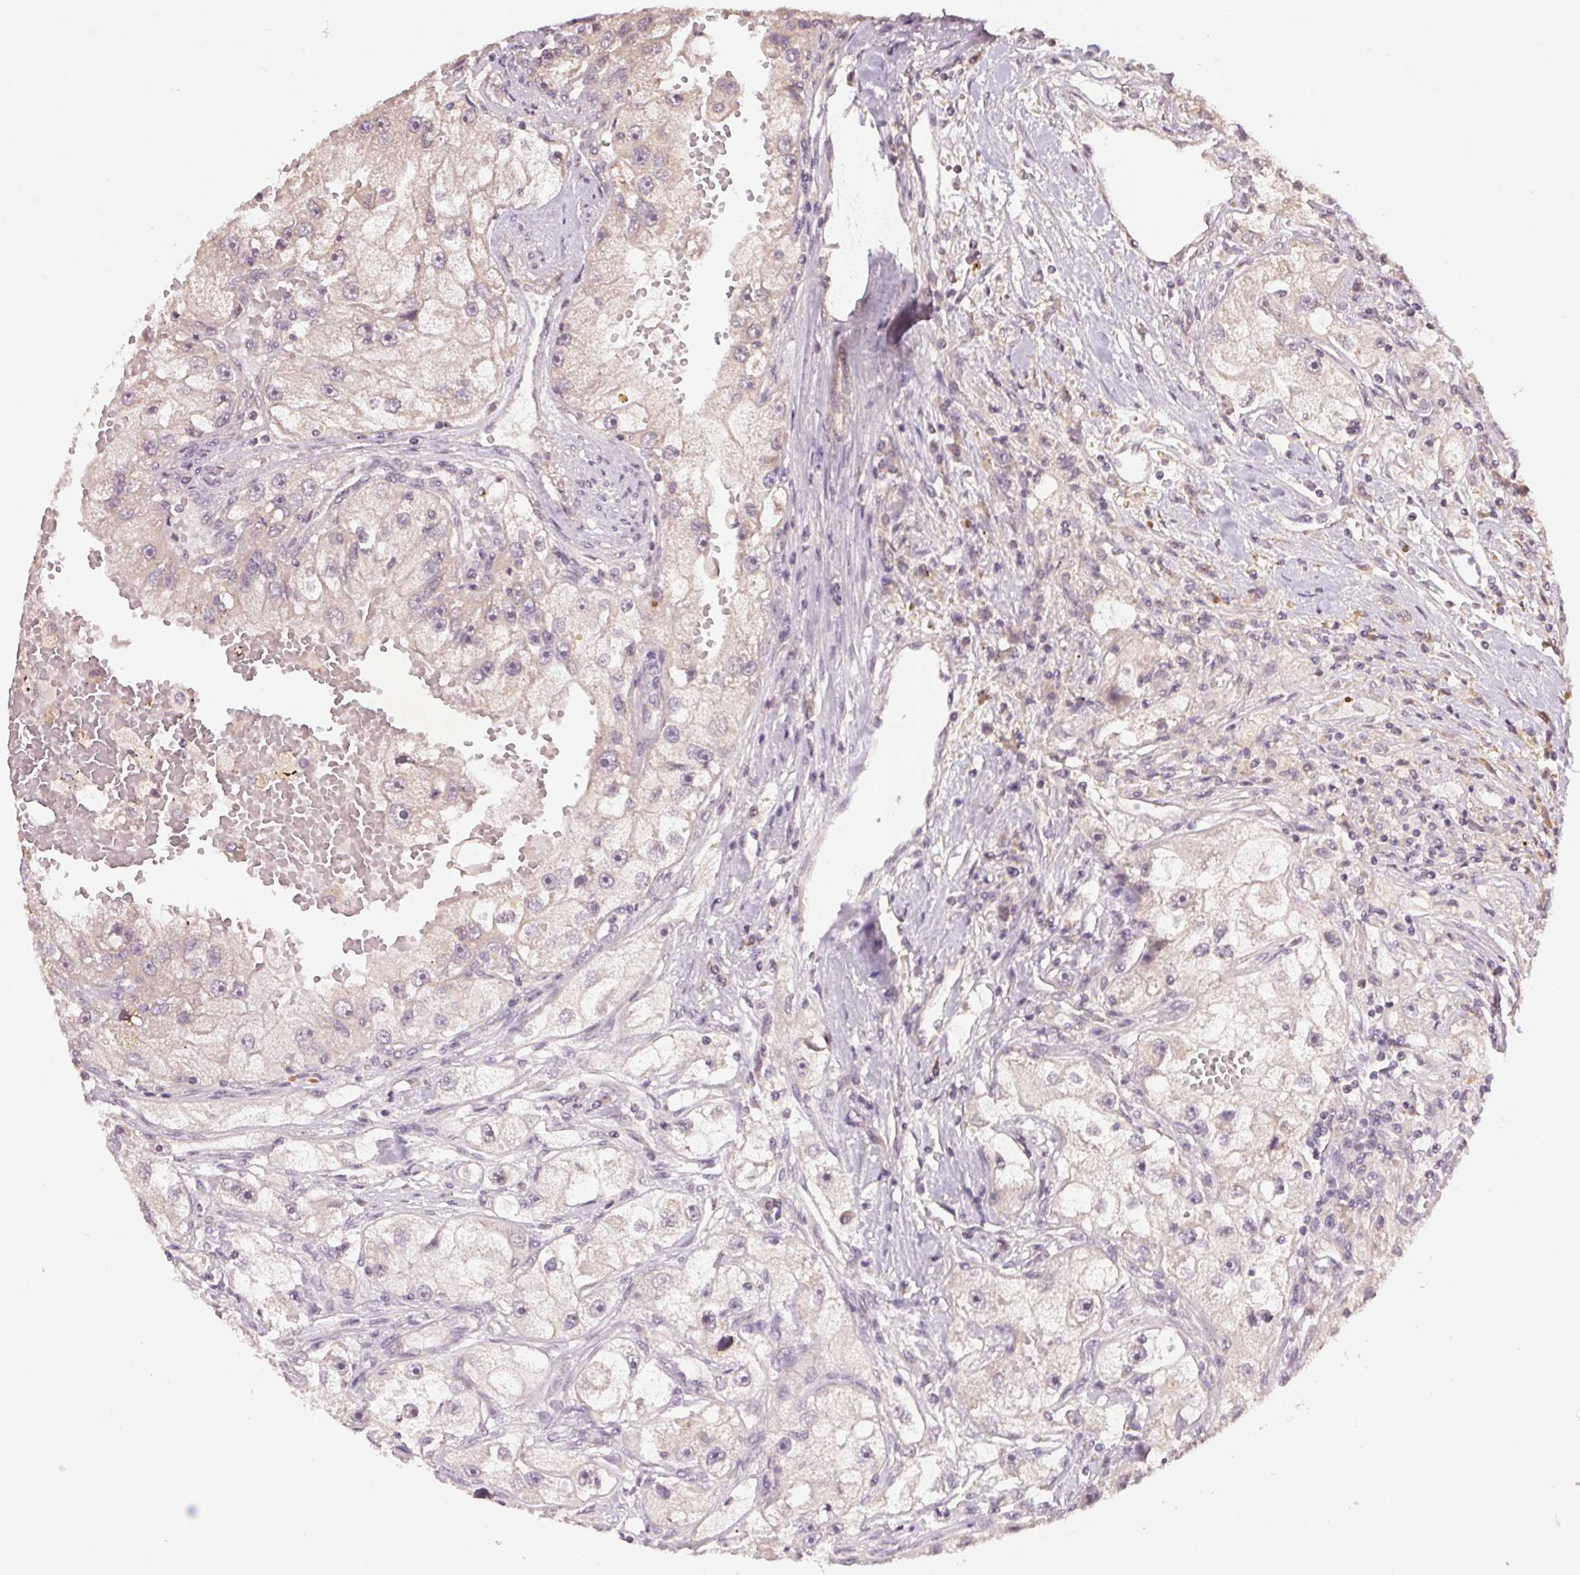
{"staining": {"intensity": "negative", "quantity": "none", "location": "none"}, "tissue": "renal cancer", "cell_type": "Tumor cells", "image_type": "cancer", "snomed": [{"axis": "morphology", "description": "Adenocarcinoma, NOS"}, {"axis": "topography", "description": "Kidney"}], "caption": "High magnification brightfield microscopy of renal cancer (adenocarcinoma) stained with DAB (brown) and counterstained with hematoxylin (blue): tumor cells show no significant positivity. Nuclei are stained in blue.", "gene": "ATP1B3", "patient": {"sex": "male", "age": 63}}